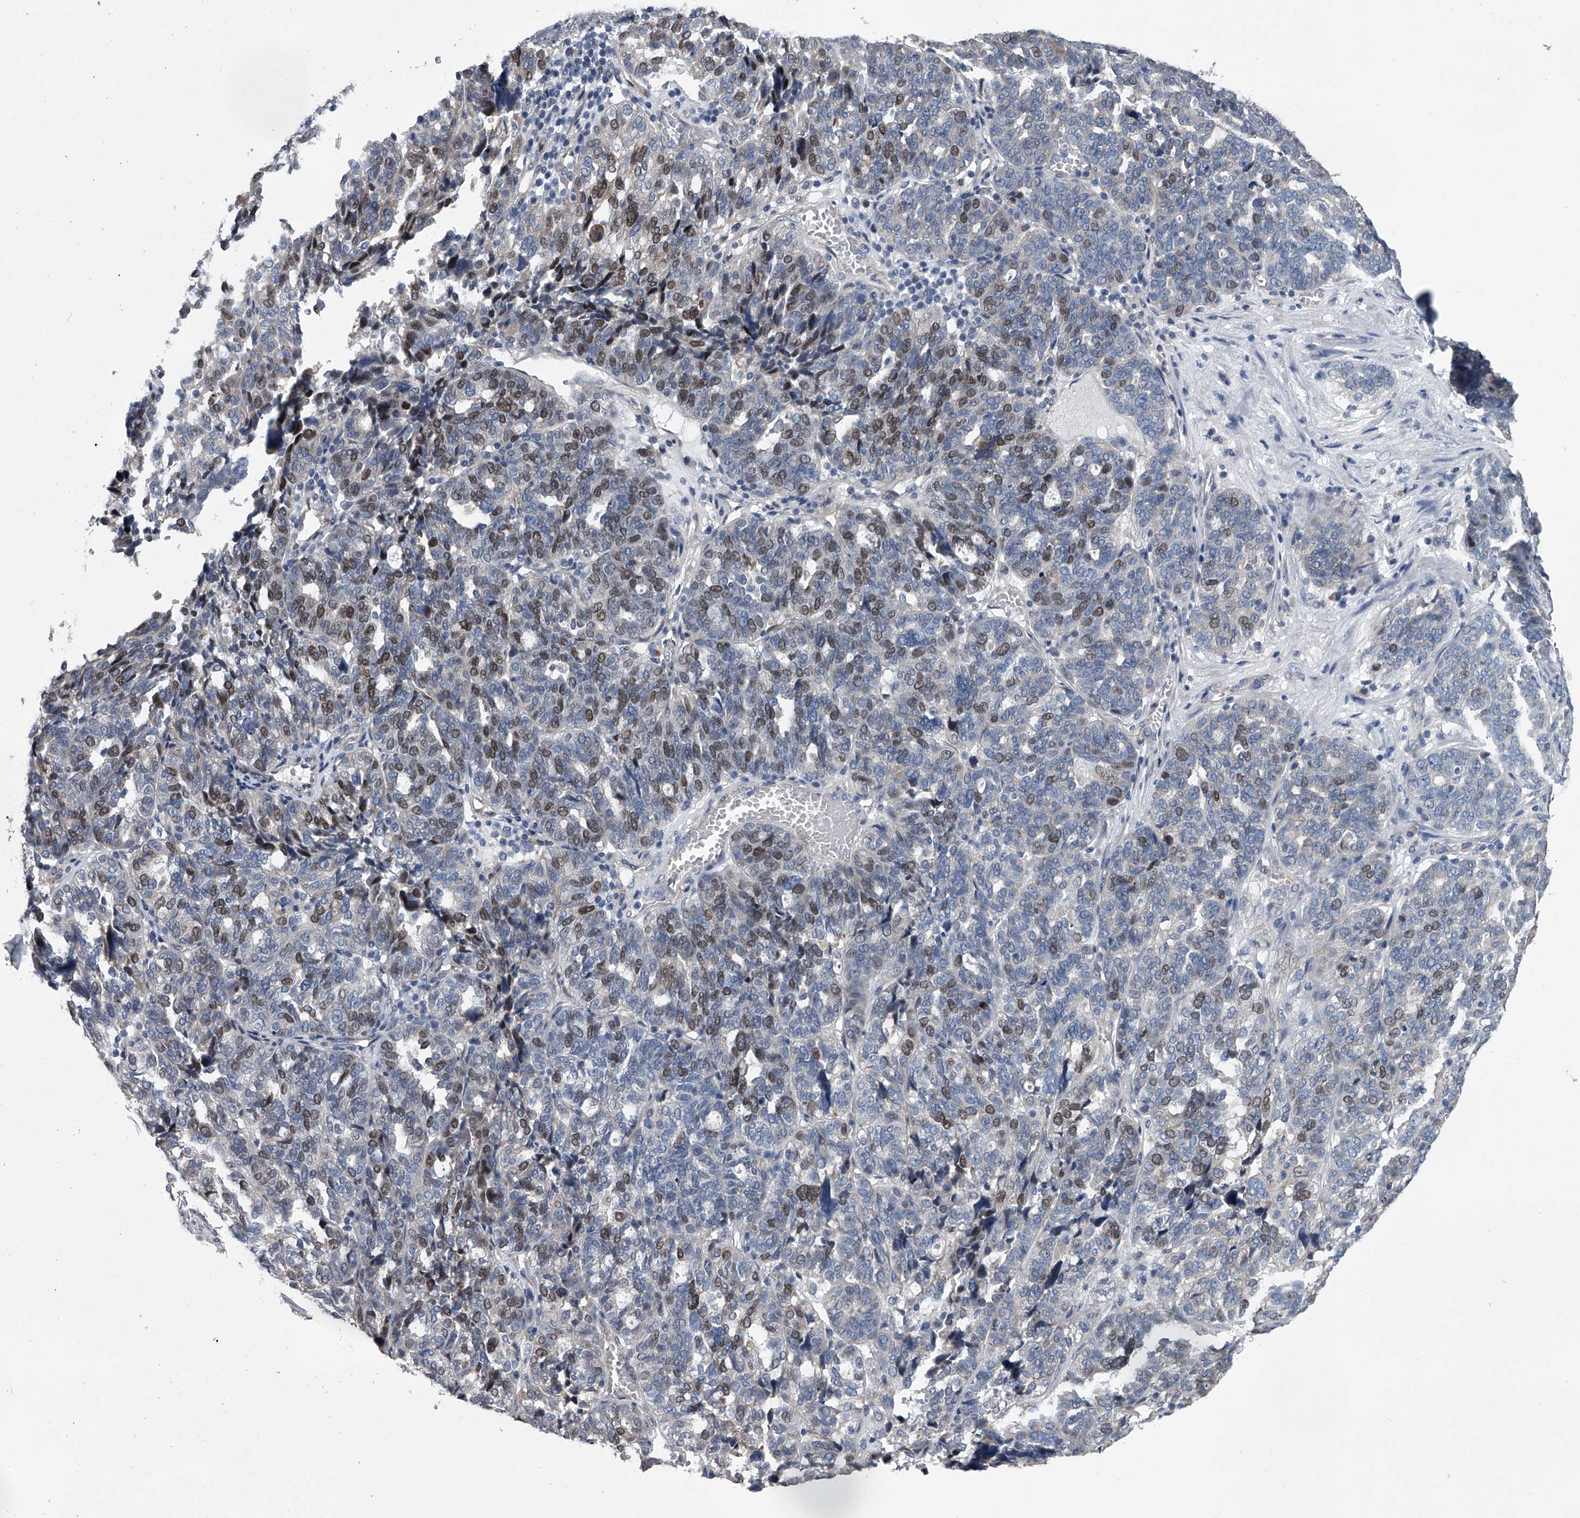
{"staining": {"intensity": "moderate", "quantity": "<25%", "location": "nuclear"}, "tissue": "ovarian cancer", "cell_type": "Tumor cells", "image_type": "cancer", "snomed": [{"axis": "morphology", "description": "Cystadenocarcinoma, serous, NOS"}, {"axis": "topography", "description": "Ovary"}], "caption": "Human serous cystadenocarcinoma (ovarian) stained for a protein (brown) displays moderate nuclear positive expression in about <25% of tumor cells.", "gene": "ABCG1", "patient": {"sex": "female", "age": 59}}